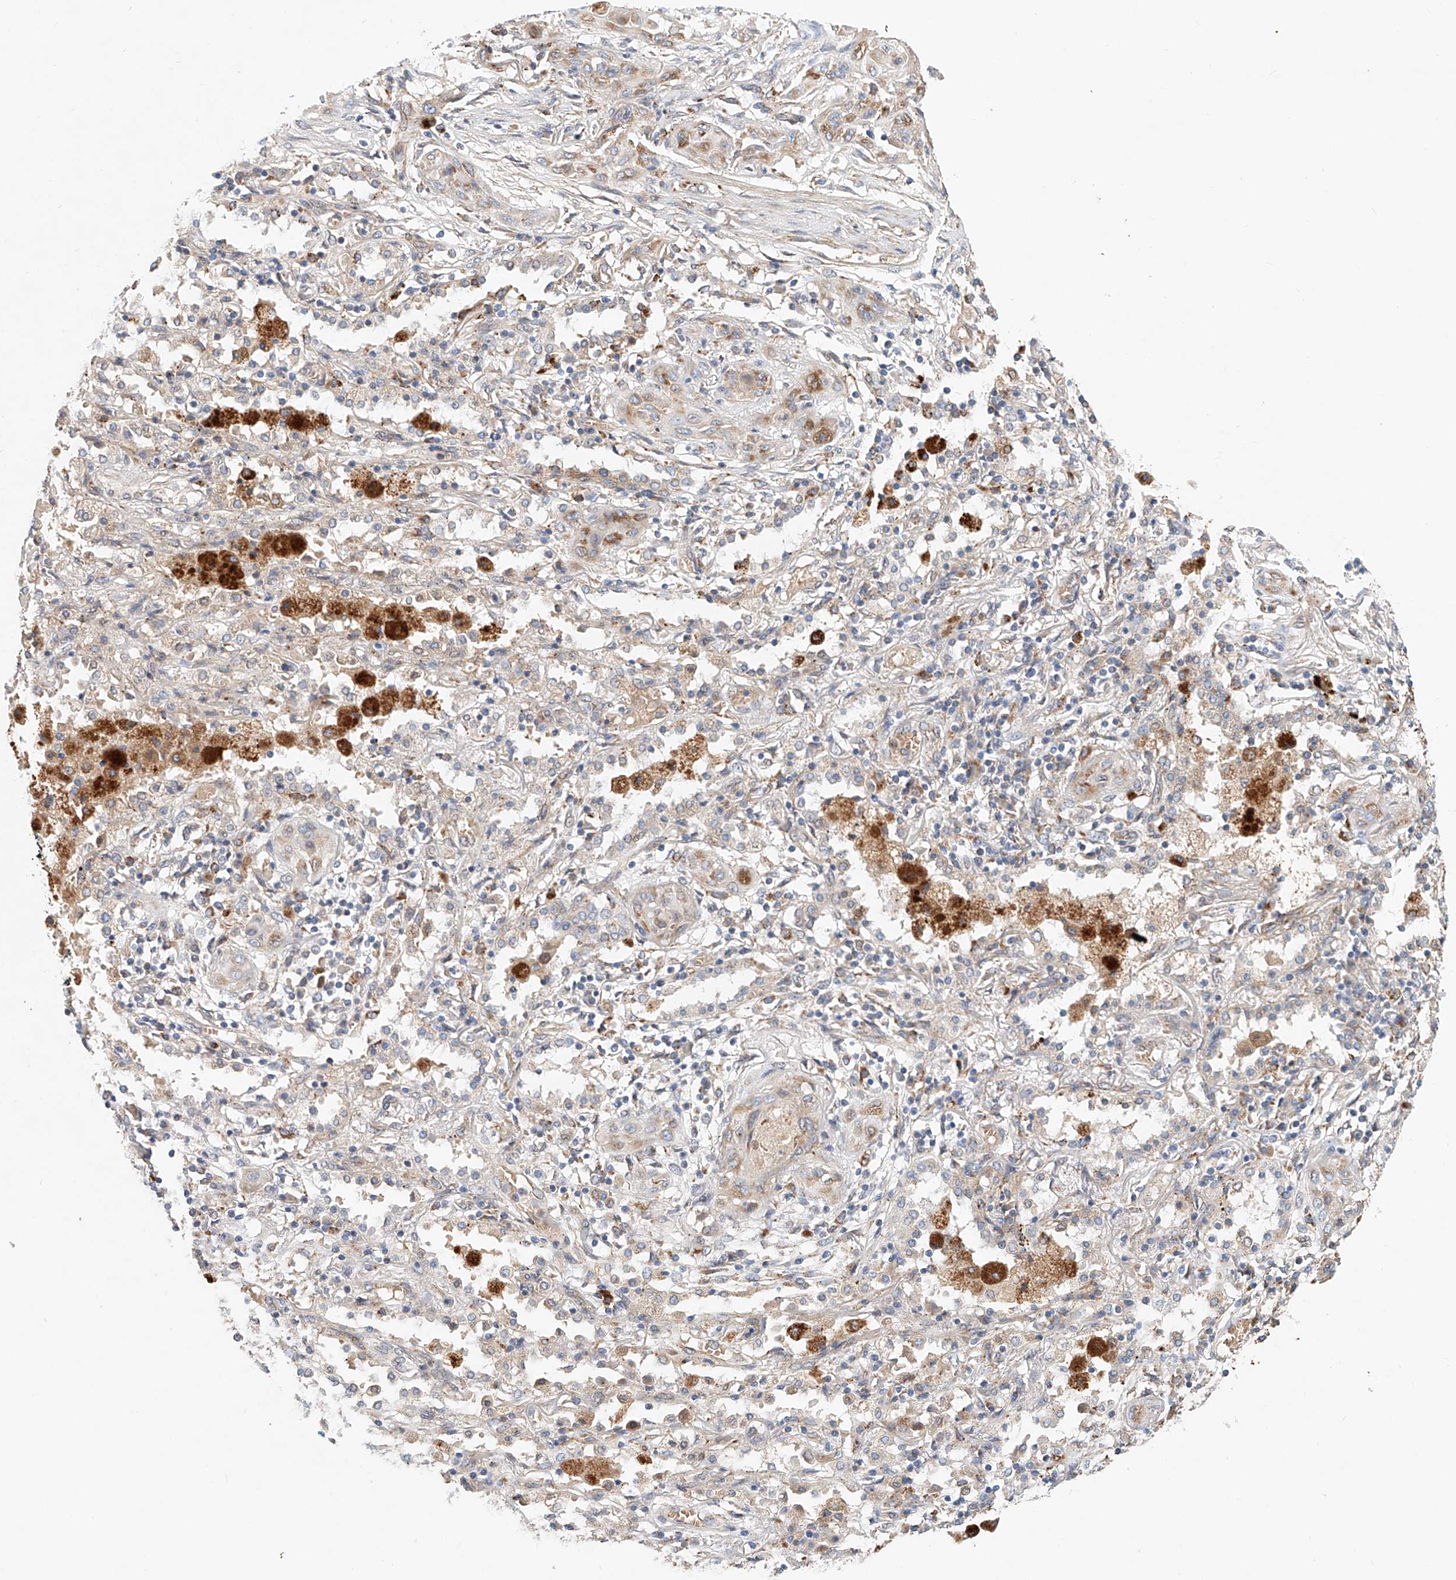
{"staining": {"intensity": "weak", "quantity": "<25%", "location": "cytoplasmic/membranous"}, "tissue": "lung cancer", "cell_type": "Tumor cells", "image_type": "cancer", "snomed": [{"axis": "morphology", "description": "Squamous cell carcinoma, NOS"}, {"axis": "topography", "description": "Lung"}], "caption": "Immunohistochemical staining of lung cancer (squamous cell carcinoma) reveals no significant expression in tumor cells. The staining is performed using DAB brown chromogen with nuclei counter-stained in using hematoxylin.", "gene": "HGSNAT", "patient": {"sex": "female", "age": 47}}